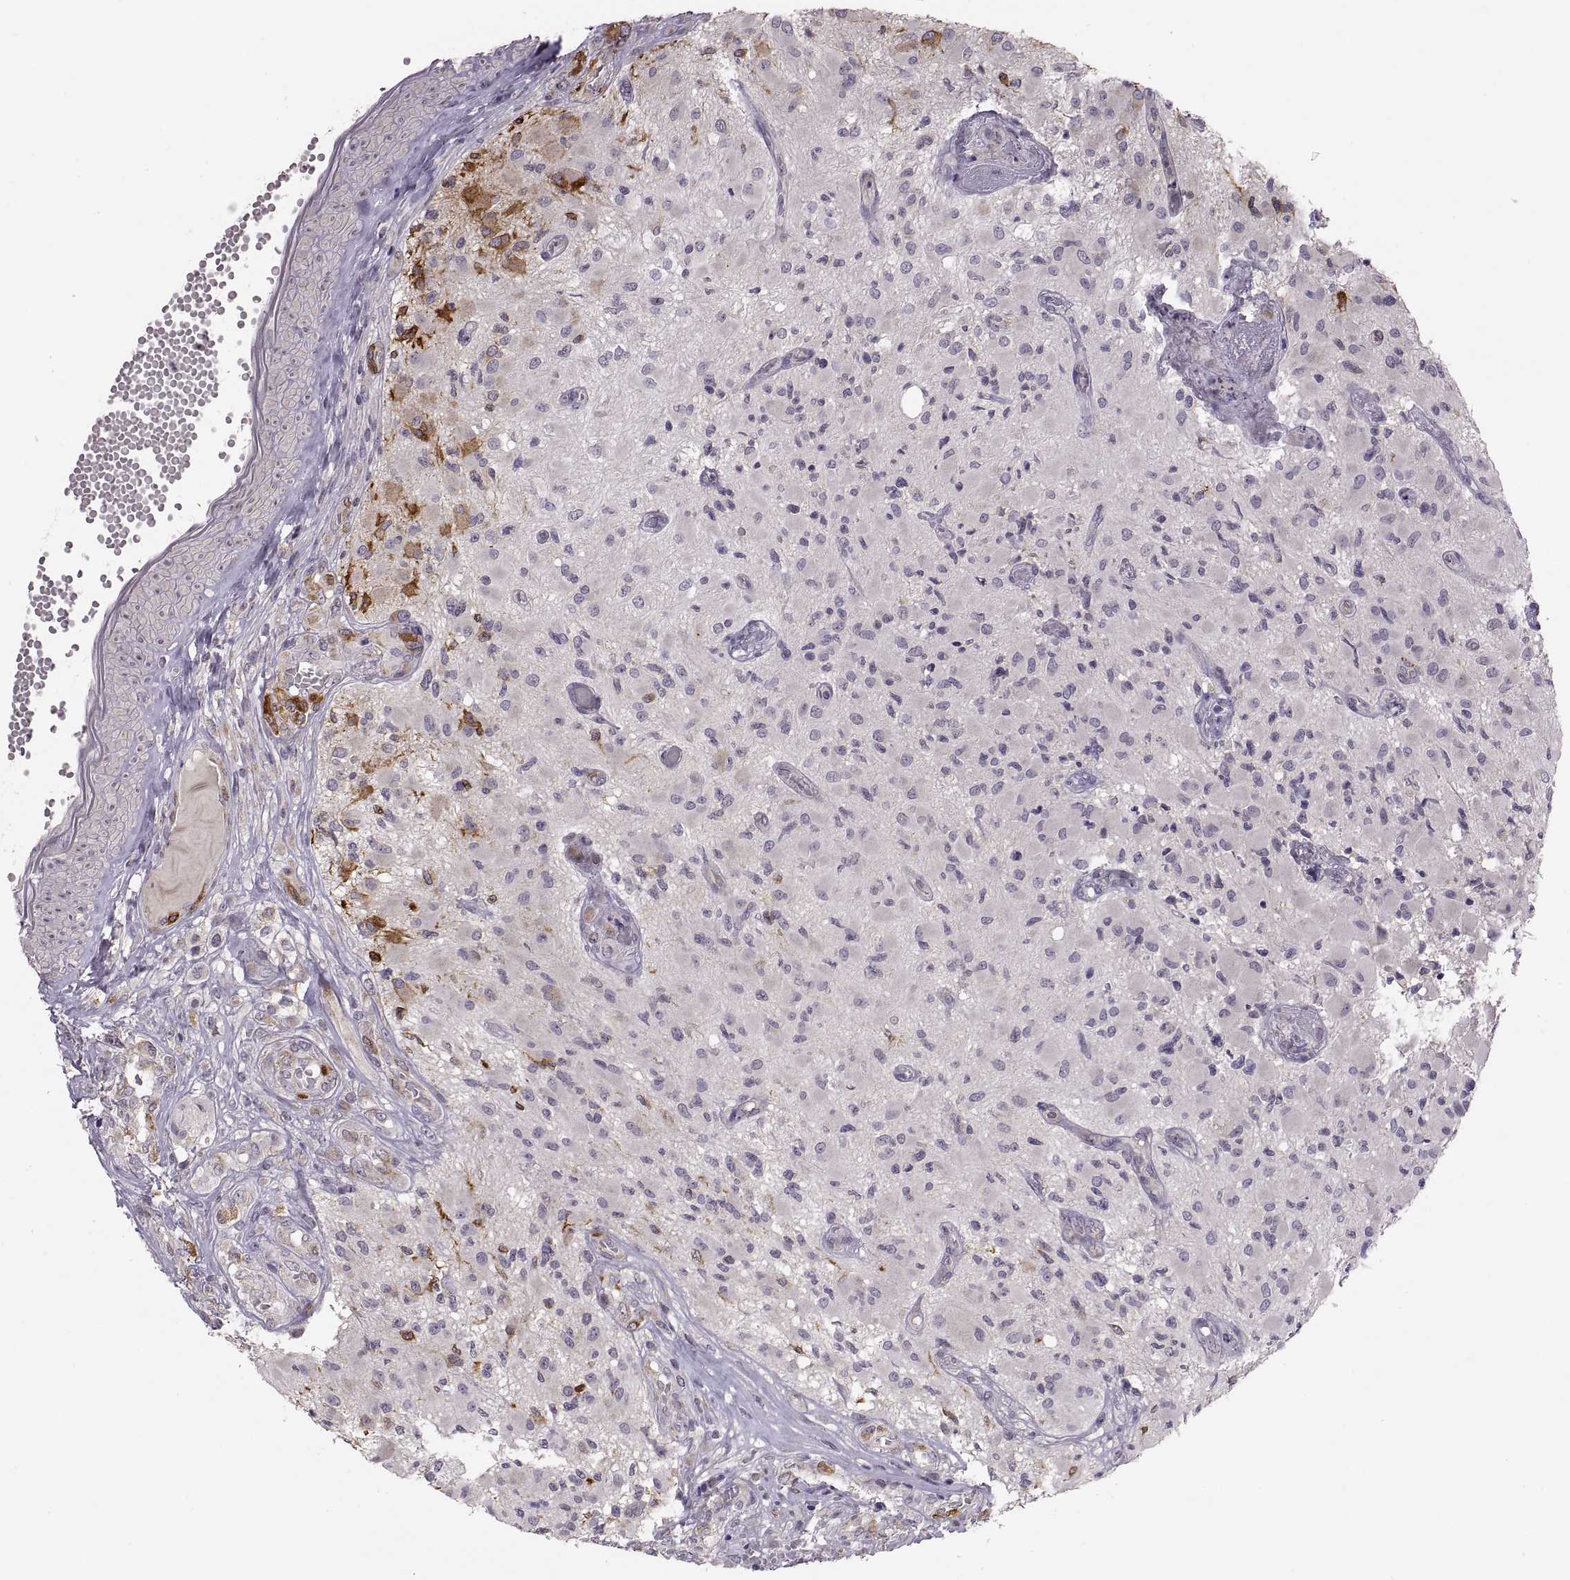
{"staining": {"intensity": "moderate", "quantity": "<25%", "location": "cytoplasmic/membranous"}, "tissue": "glioma", "cell_type": "Tumor cells", "image_type": "cancer", "snomed": [{"axis": "morphology", "description": "Glioma, malignant, High grade"}, {"axis": "topography", "description": "Brain"}], "caption": "Immunohistochemistry (DAB (3,3'-diaminobenzidine)) staining of human high-grade glioma (malignant) reveals moderate cytoplasmic/membranous protein expression in about <25% of tumor cells.", "gene": "HMGCR", "patient": {"sex": "female", "age": 63}}